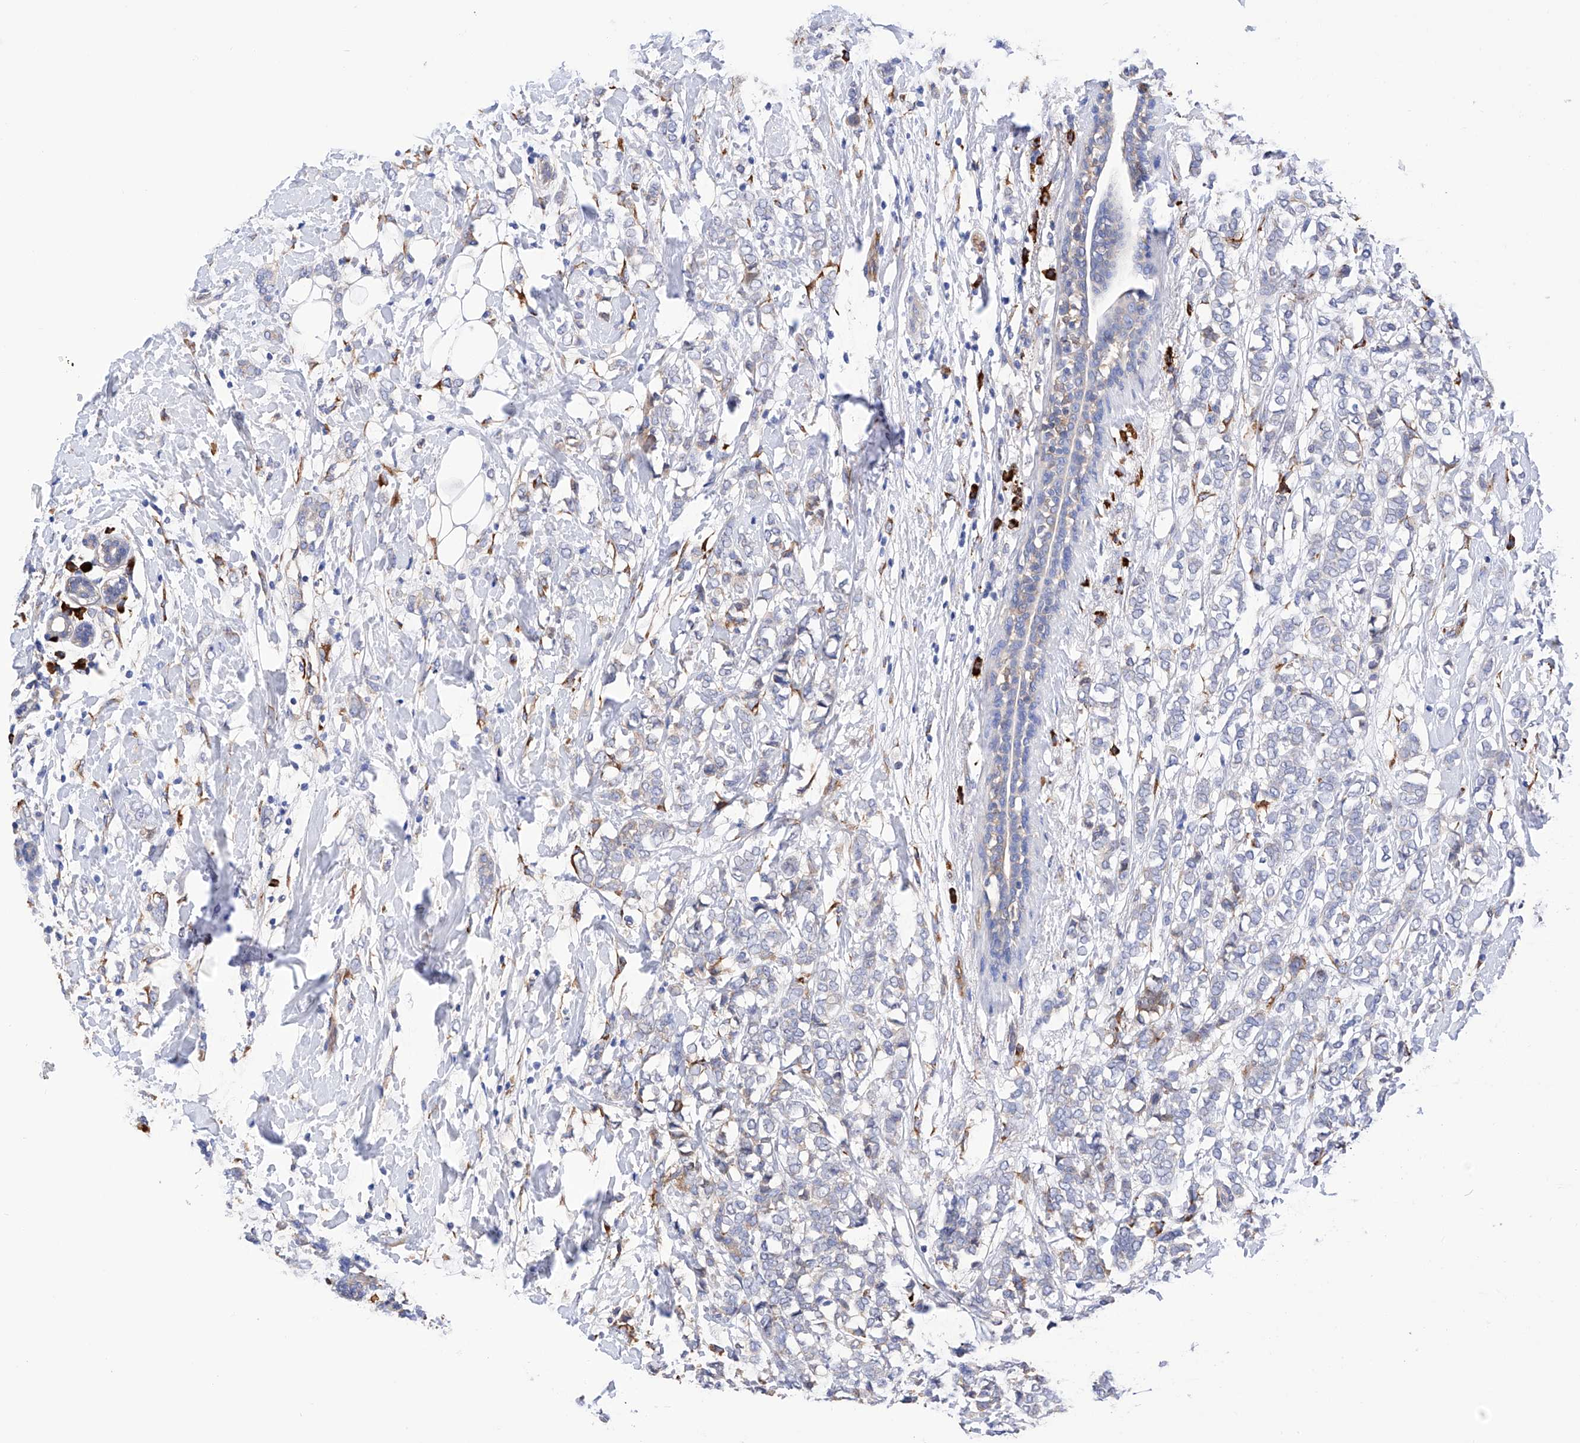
{"staining": {"intensity": "negative", "quantity": "none", "location": "none"}, "tissue": "breast cancer", "cell_type": "Tumor cells", "image_type": "cancer", "snomed": [{"axis": "morphology", "description": "Normal tissue, NOS"}, {"axis": "morphology", "description": "Lobular carcinoma"}, {"axis": "topography", "description": "Breast"}], "caption": "Micrograph shows no protein expression in tumor cells of breast cancer (lobular carcinoma) tissue.", "gene": "PDIA5", "patient": {"sex": "female", "age": 47}}